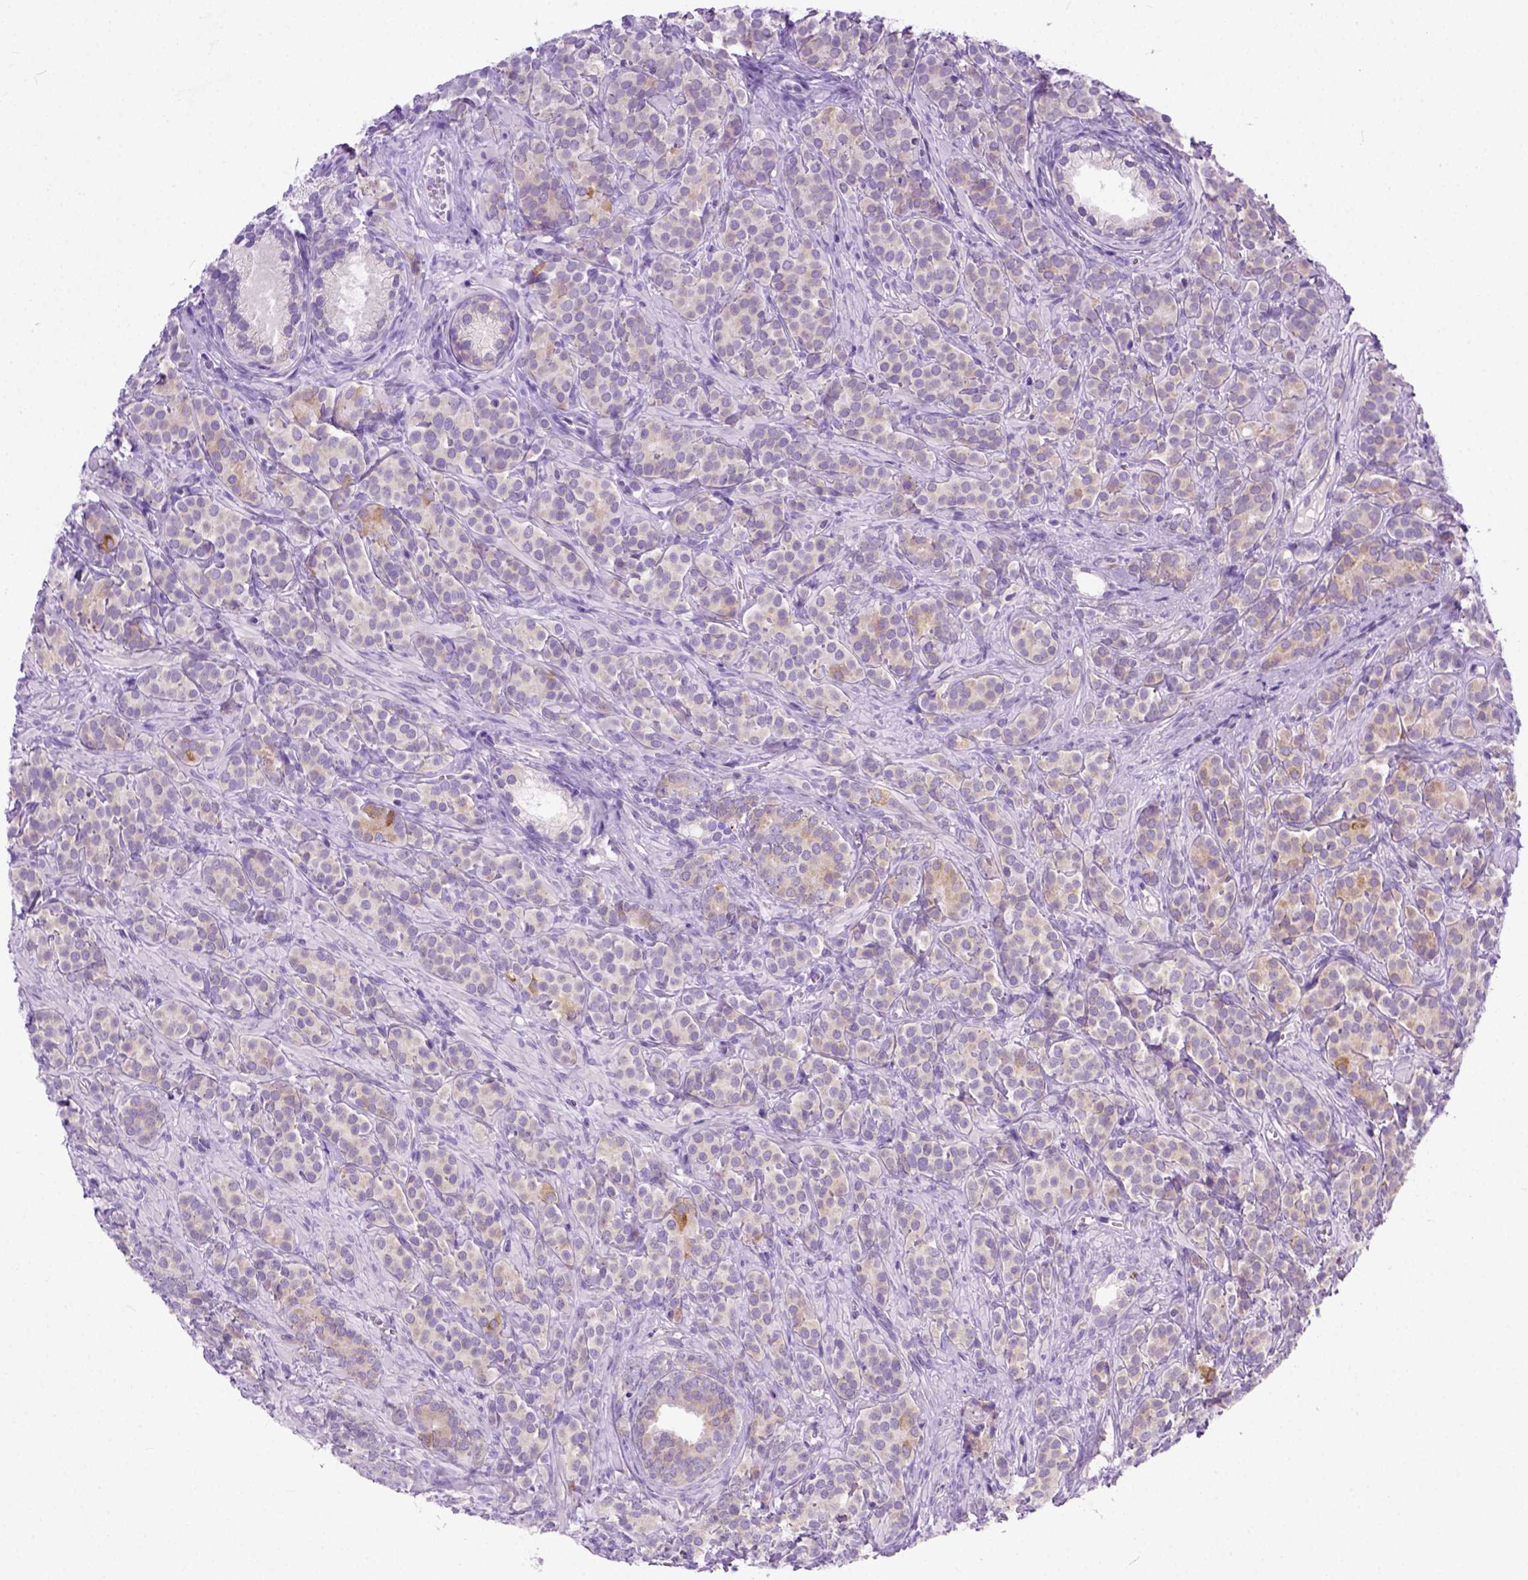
{"staining": {"intensity": "moderate", "quantity": "25%-75%", "location": "cytoplasmic/membranous"}, "tissue": "prostate cancer", "cell_type": "Tumor cells", "image_type": "cancer", "snomed": [{"axis": "morphology", "description": "Adenocarcinoma, High grade"}, {"axis": "topography", "description": "Prostate"}], "caption": "Tumor cells exhibit medium levels of moderate cytoplasmic/membranous staining in about 25%-75% of cells in human high-grade adenocarcinoma (prostate).", "gene": "PLK4", "patient": {"sex": "male", "age": 84}}